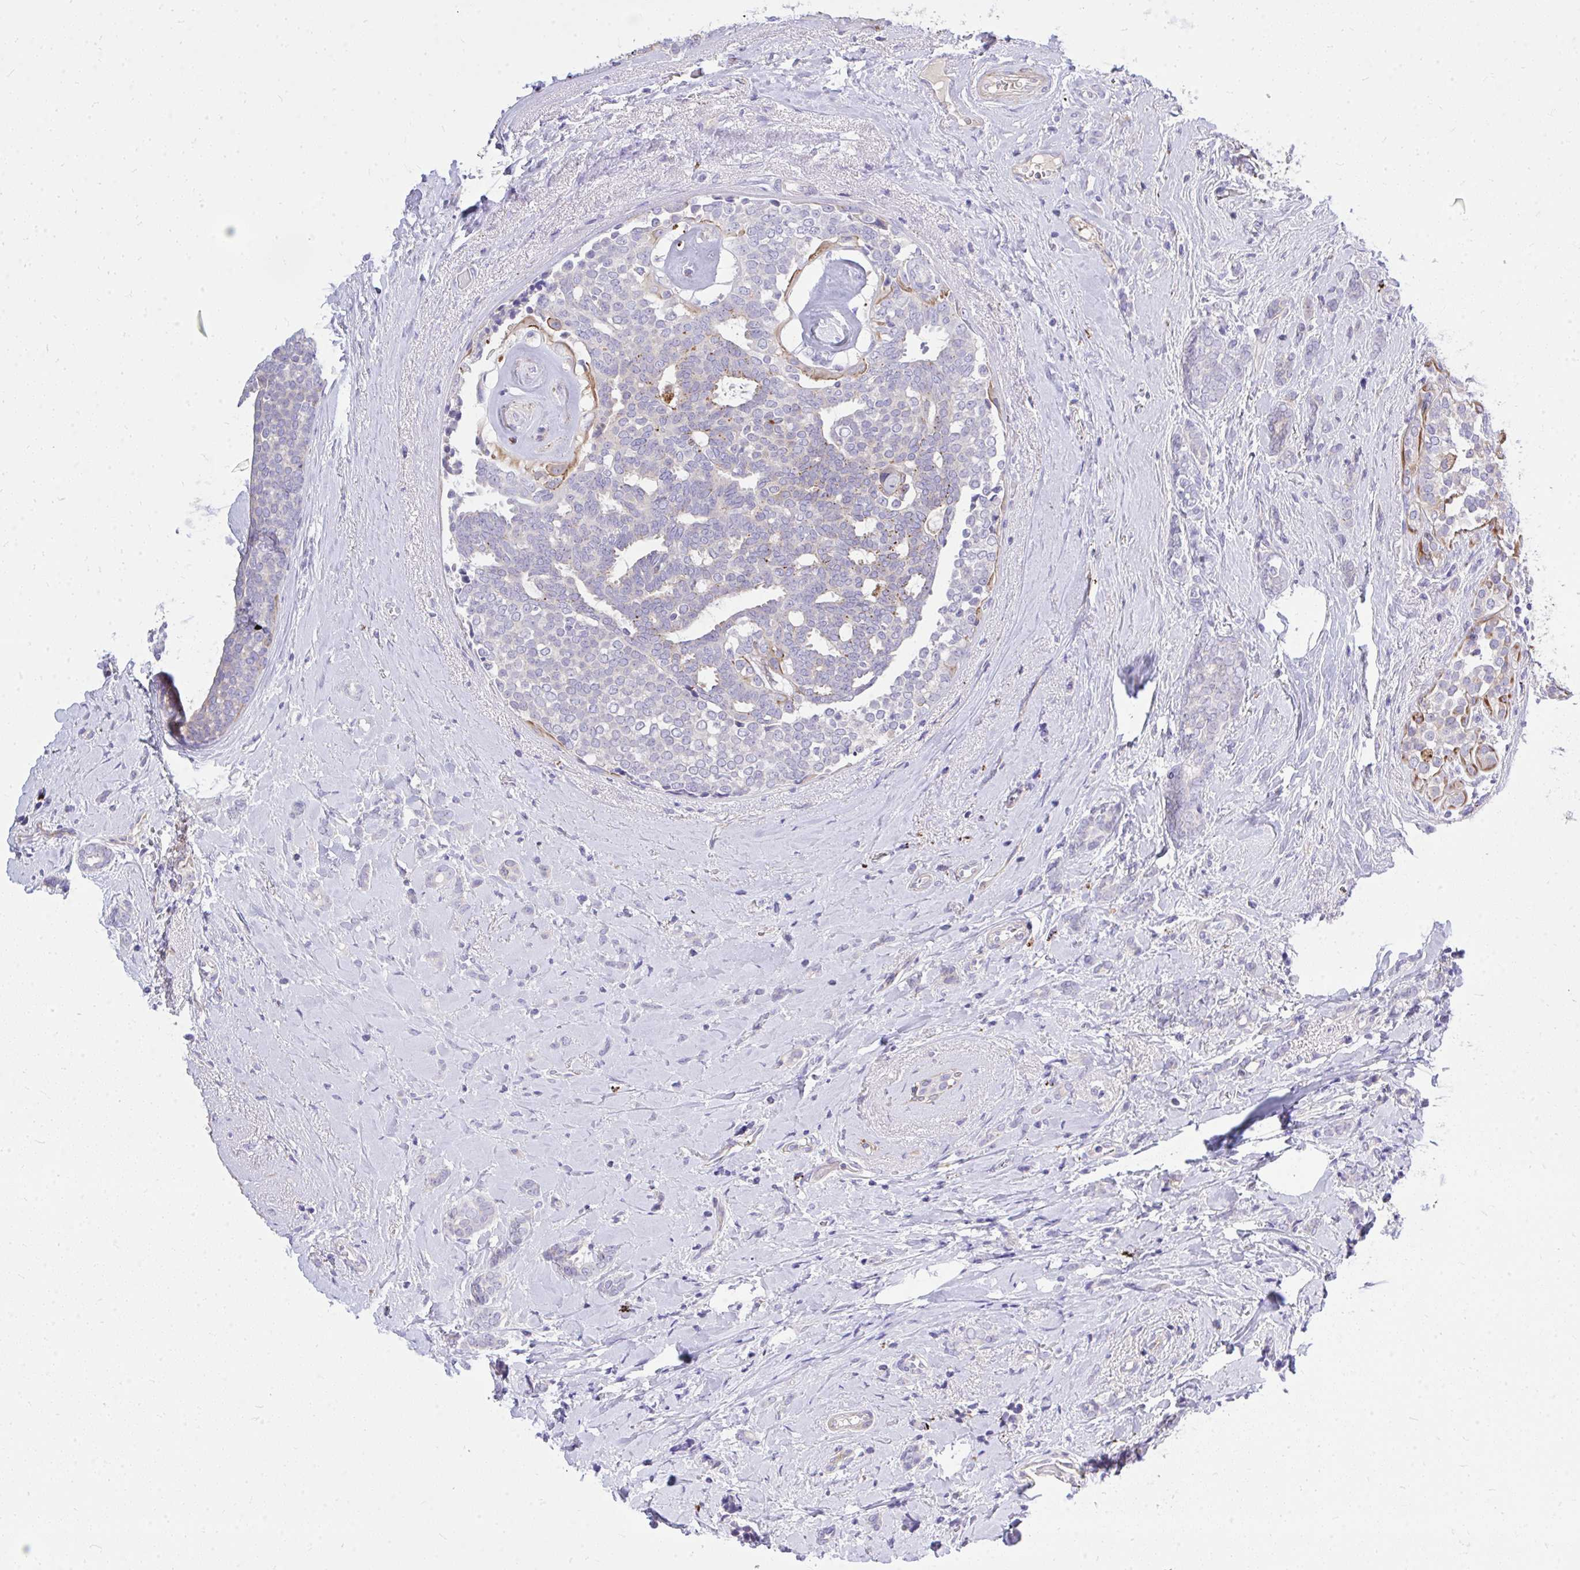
{"staining": {"intensity": "negative", "quantity": "none", "location": "none"}, "tissue": "breast cancer", "cell_type": "Tumor cells", "image_type": "cancer", "snomed": [{"axis": "morphology", "description": "Intraductal carcinoma, in situ"}, {"axis": "morphology", "description": "Duct carcinoma"}, {"axis": "morphology", "description": "Lobular carcinoma, in situ"}, {"axis": "topography", "description": "Breast"}], "caption": "Immunohistochemistry (IHC) micrograph of human breast lobular carcinoma in situ stained for a protein (brown), which displays no positivity in tumor cells.", "gene": "TP53I11", "patient": {"sex": "female", "age": 44}}